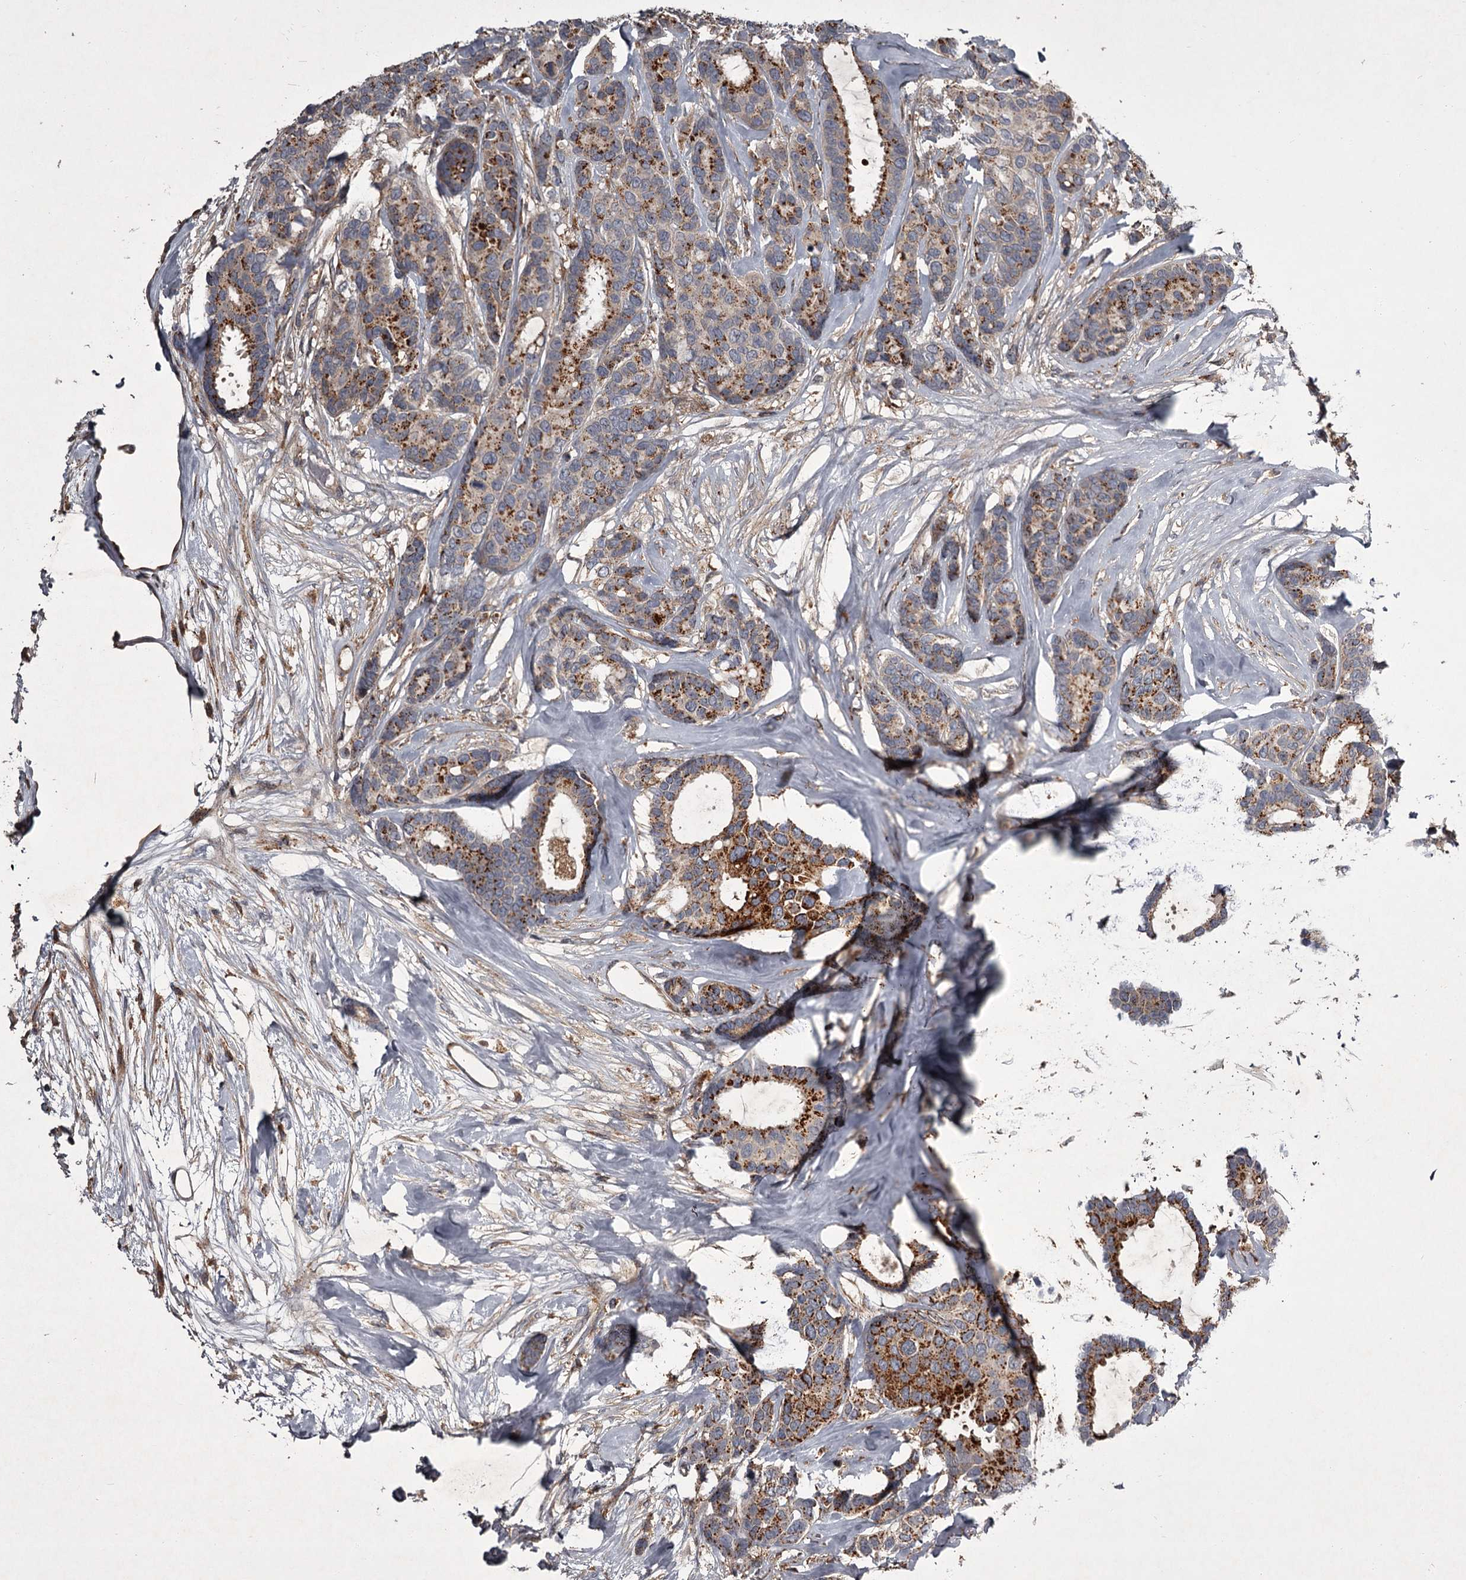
{"staining": {"intensity": "moderate", "quantity": ">75%", "location": "cytoplasmic/membranous"}, "tissue": "breast cancer", "cell_type": "Tumor cells", "image_type": "cancer", "snomed": [{"axis": "morphology", "description": "Duct carcinoma"}, {"axis": "topography", "description": "Breast"}], "caption": "Tumor cells show medium levels of moderate cytoplasmic/membranous staining in approximately >75% of cells in breast infiltrating ductal carcinoma.", "gene": "UNC93B1", "patient": {"sex": "female", "age": 87}}